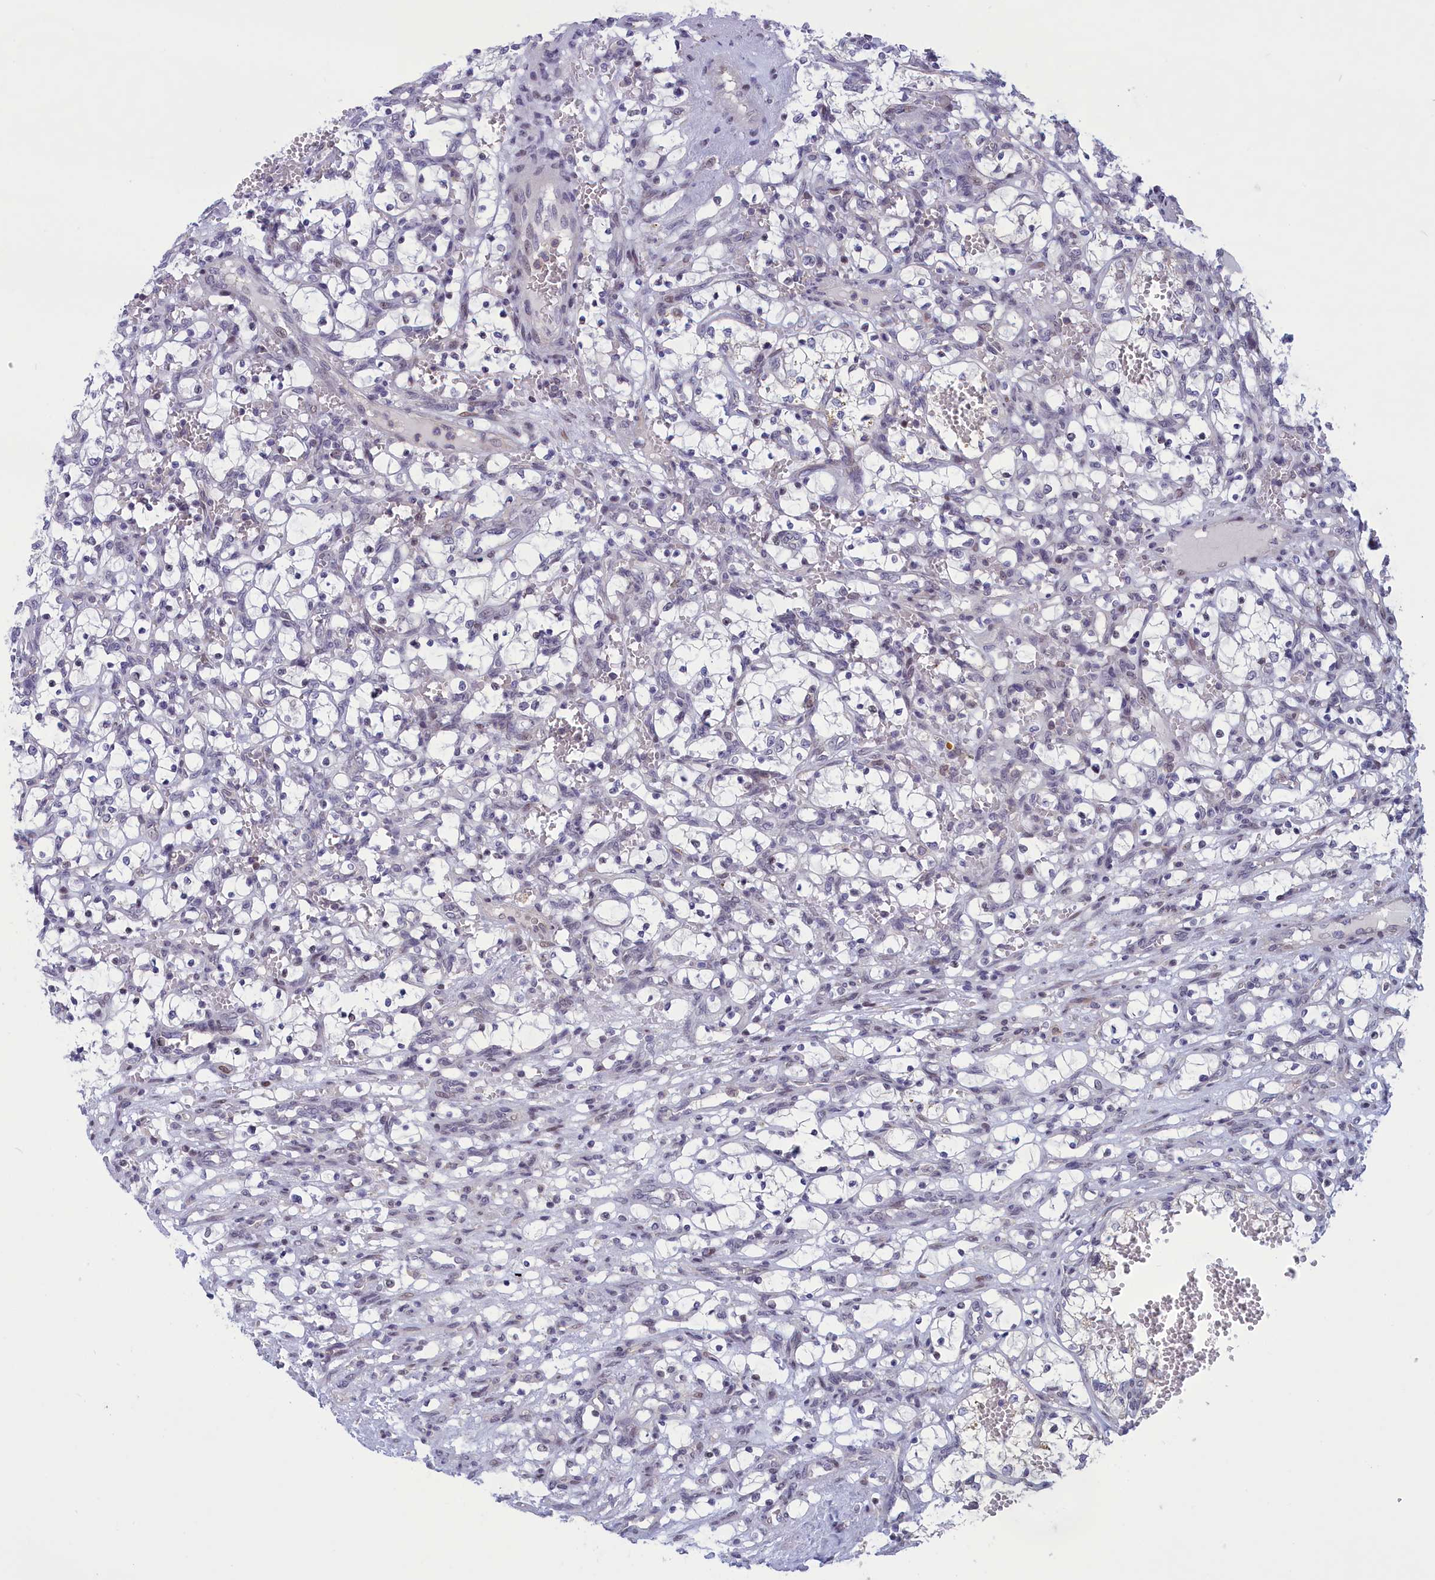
{"staining": {"intensity": "negative", "quantity": "none", "location": "none"}, "tissue": "renal cancer", "cell_type": "Tumor cells", "image_type": "cancer", "snomed": [{"axis": "morphology", "description": "Adenocarcinoma, NOS"}, {"axis": "topography", "description": "Kidney"}], "caption": "Immunohistochemistry (IHC) histopathology image of human renal cancer stained for a protein (brown), which reveals no expression in tumor cells.", "gene": "CORO2A", "patient": {"sex": "female", "age": 69}}